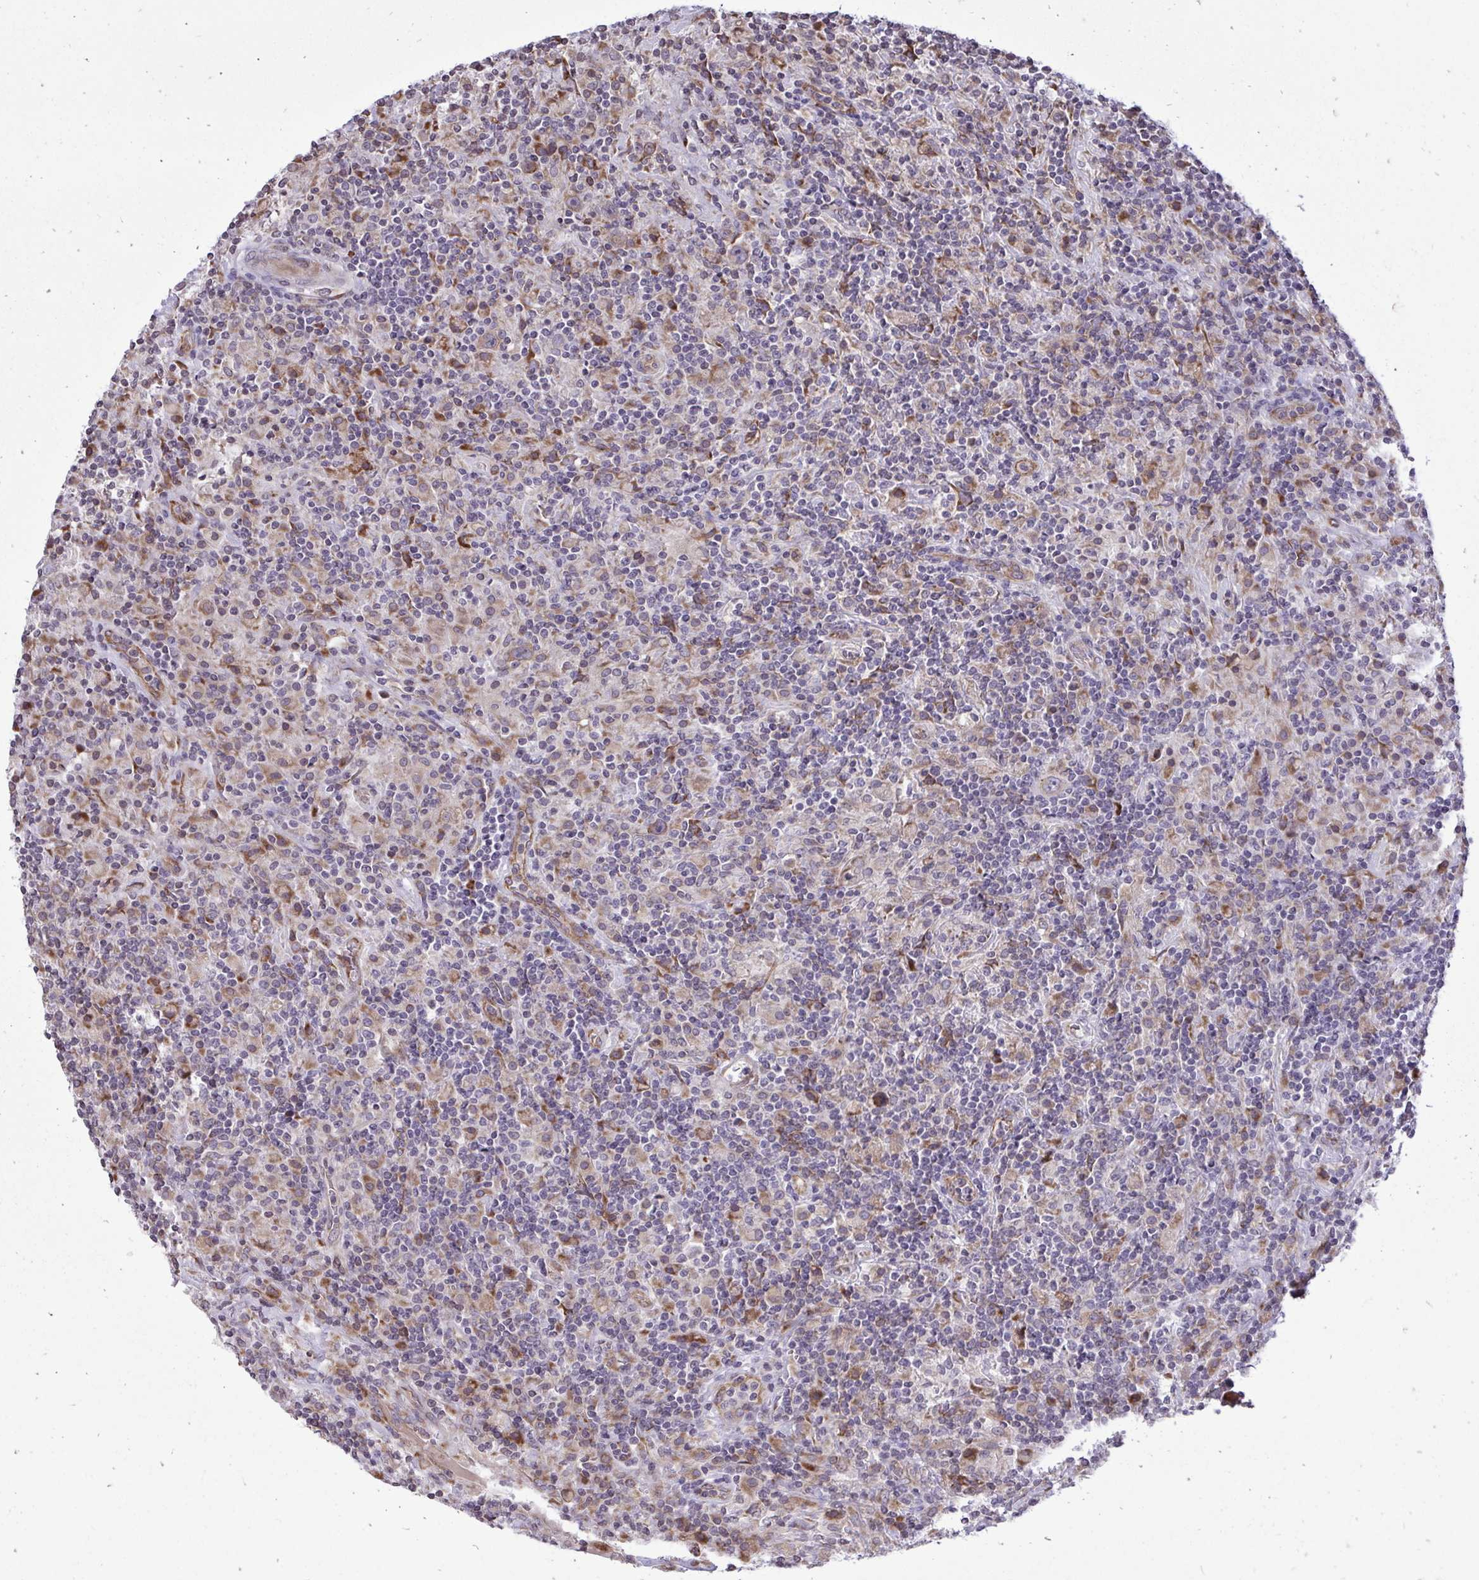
{"staining": {"intensity": "weak", "quantity": "25%-75%", "location": "cytoplasmic/membranous"}, "tissue": "lymphoma", "cell_type": "Tumor cells", "image_type": "cancer", "snomed": [{"axis": "morphology", "description": "Hodgkin's disease, NOS"}, {"axis": "topography", "description": "Lymph node"}], "caption": "Tumor cells demonstrate weak cytoplasmic/membranous positivity in approximately 25%-75% of cells in Hodgkin's disease. The staining is performed using DAB brown chromogen to label protein expression. The nuclei are counter-stained blue using hematoxylin.", "gene": "METTL9", "patient": {"sex": "male", "age": 70}}